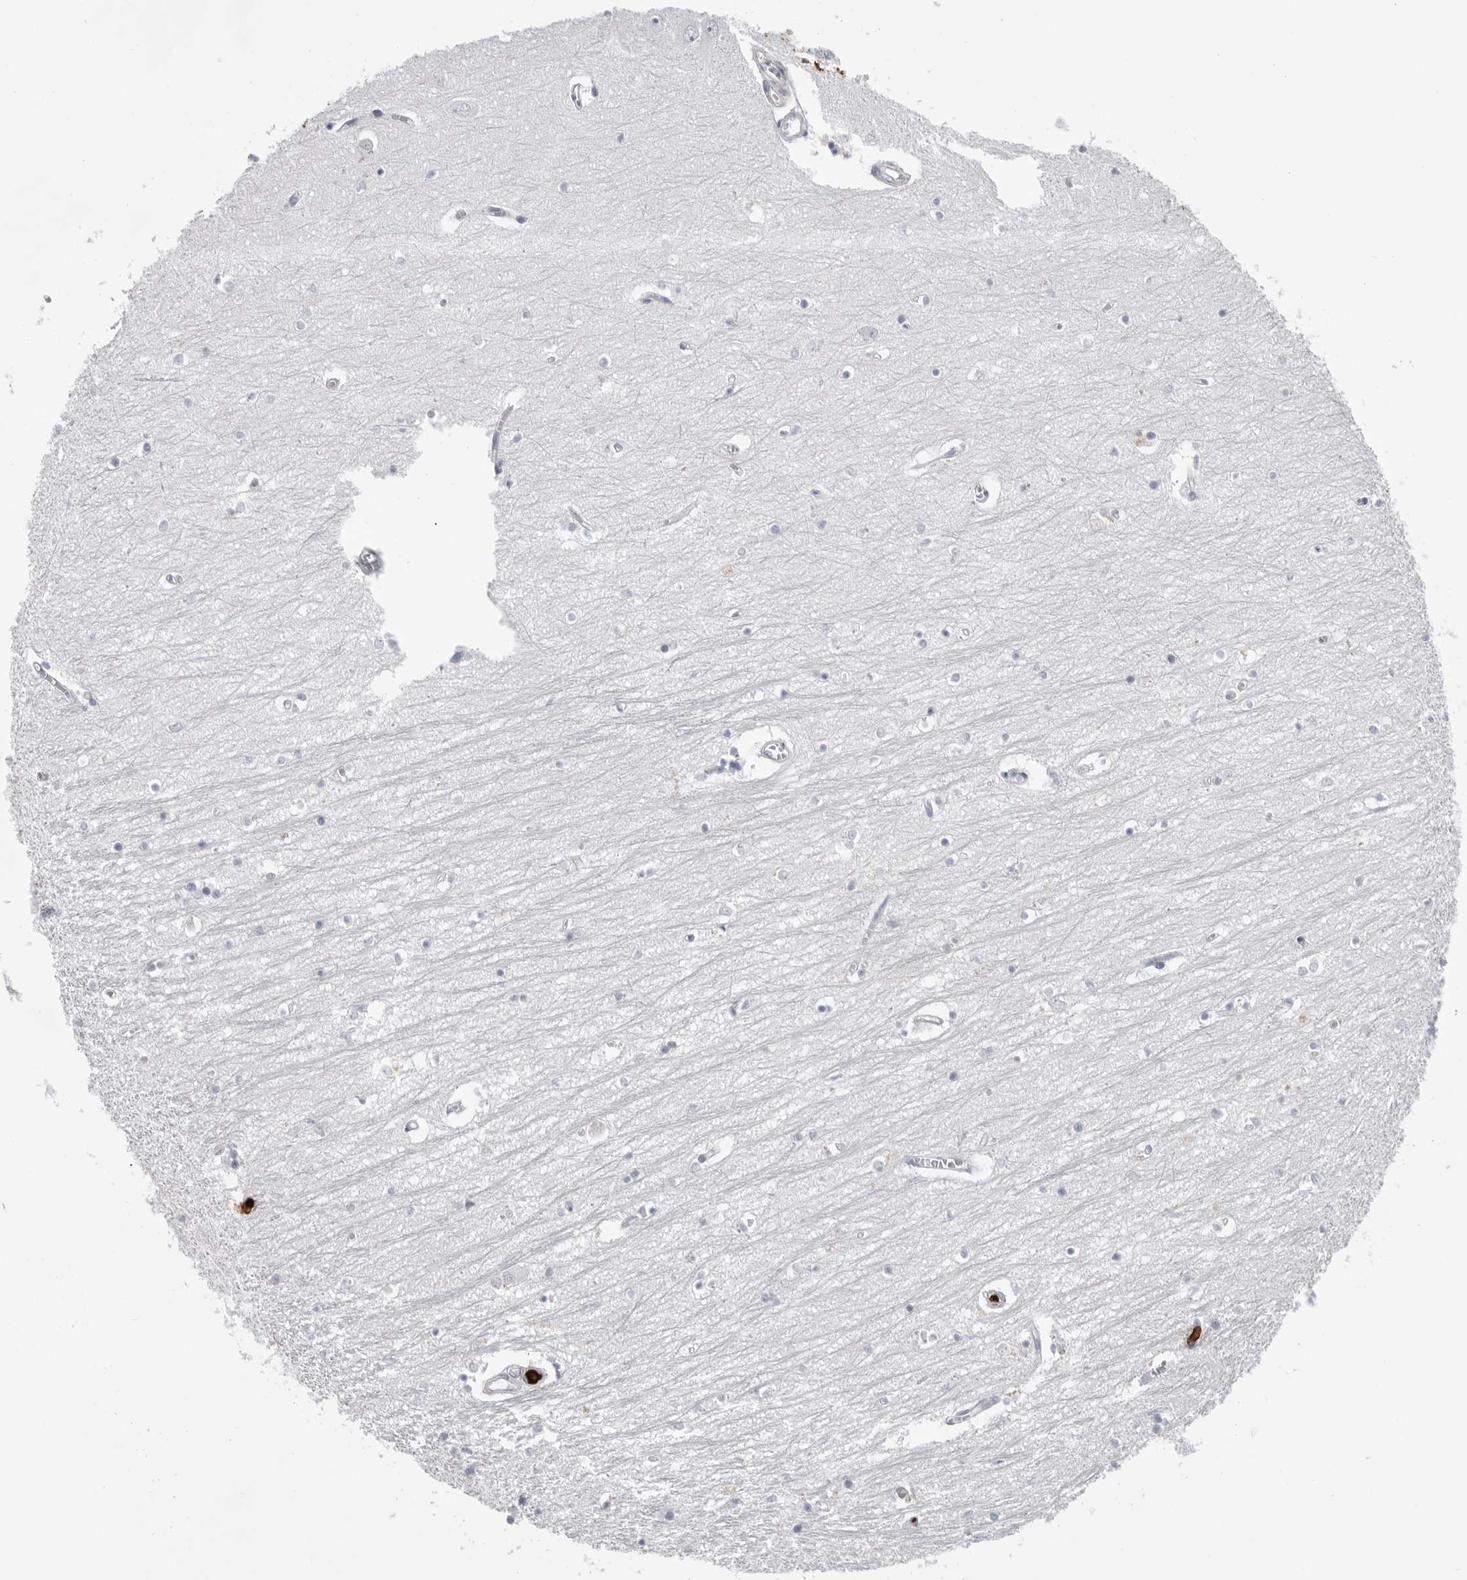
{"staining": {"intensity": "negative", "quantity": "none", "location": "none"}, "tissue": "hippocampus", "cell_type": "Glial cells", "image_type": "normal", "snomed": [{"axis": "morphology", "description": "Normal tissue, NOS"}, {"axis": "topography", "description": "Hippocampus"}], "caption": "This is an immunohistochemistry (IHC) histopathology image of normal hippocampus. There is no expression in glial cells.", "gene": "CYB561D1", "patient": {"sex": "male", "age": 70}}